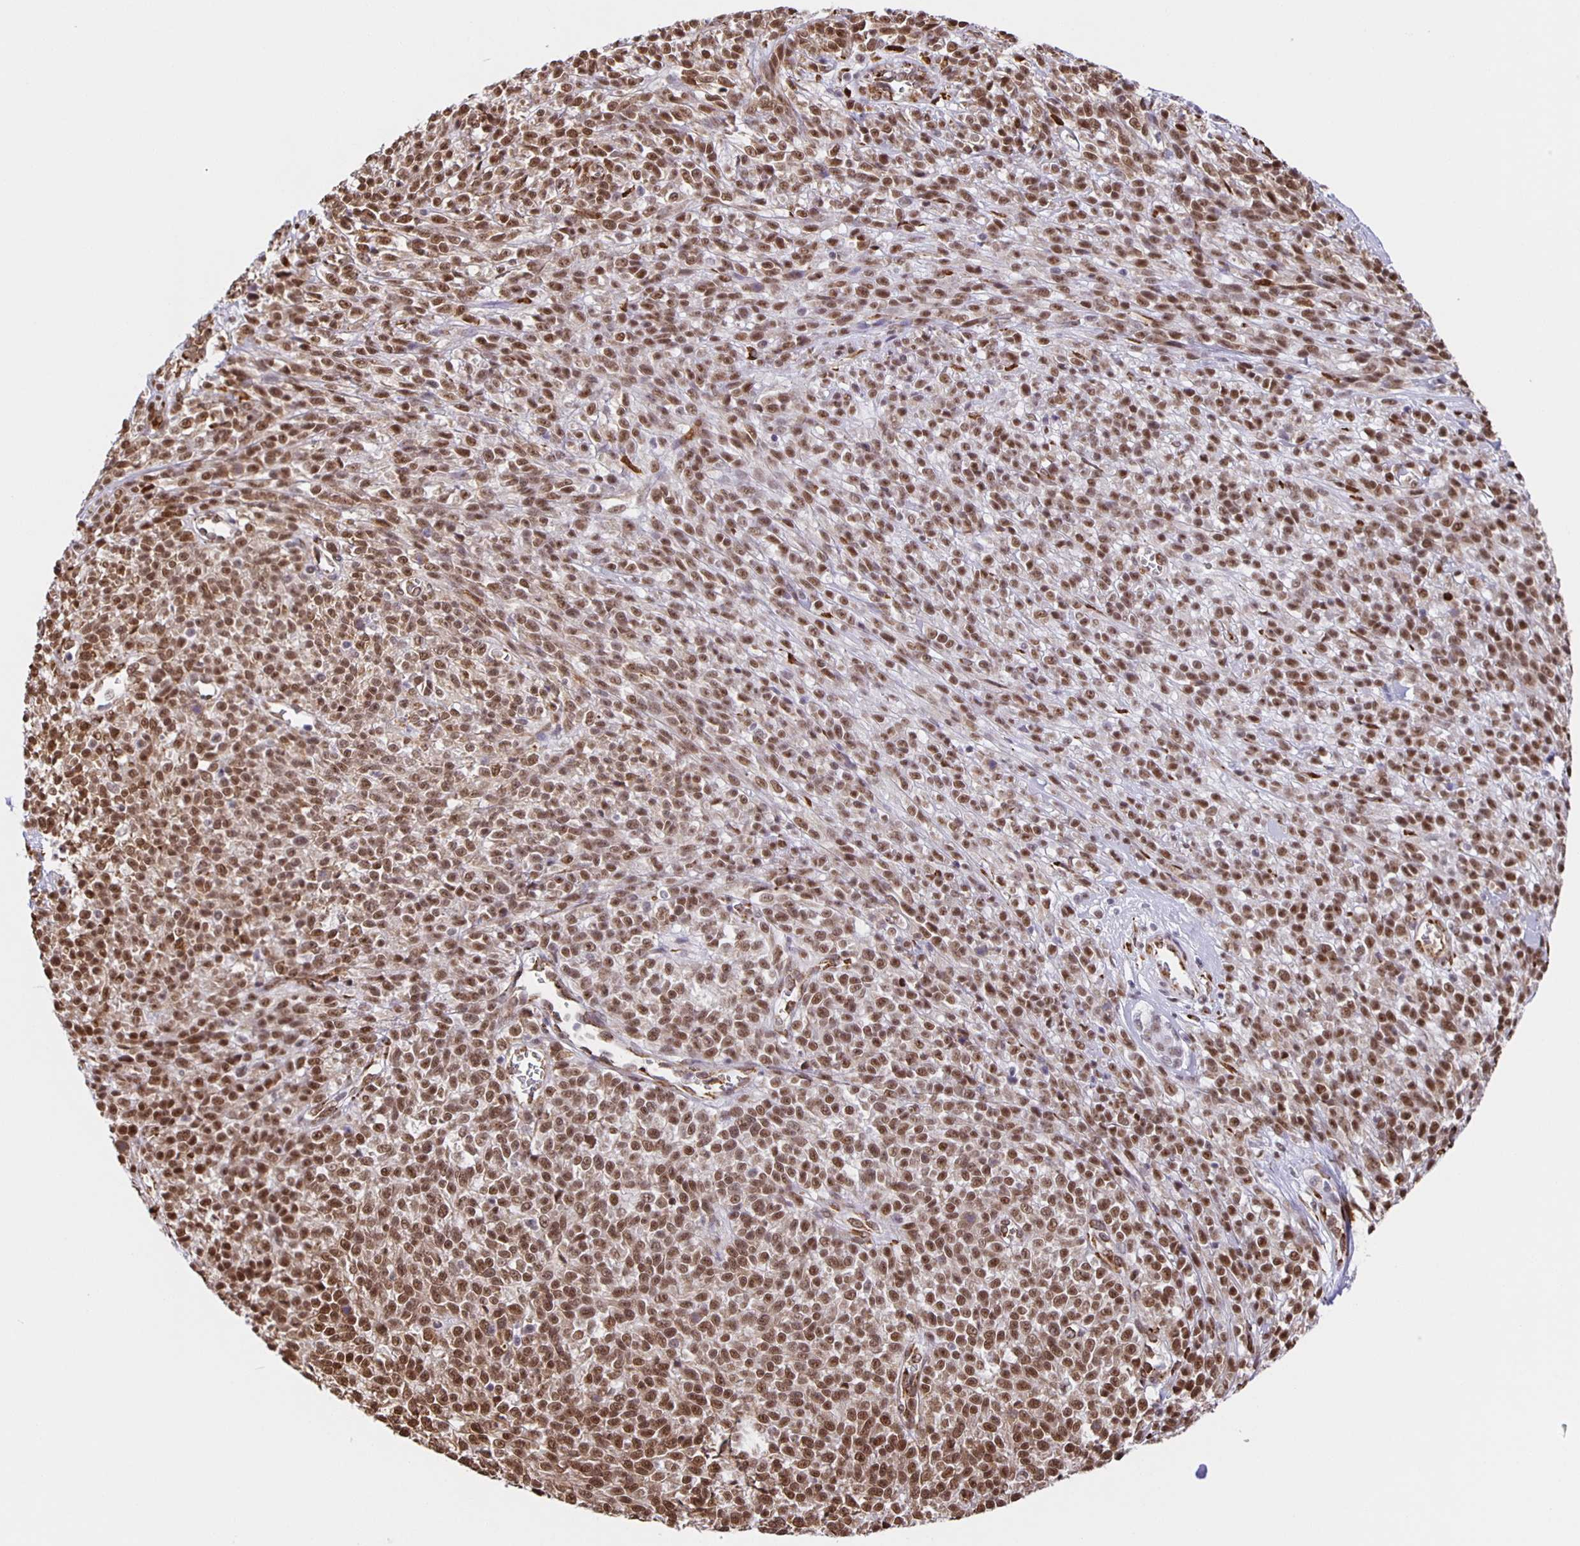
{"staining": {"intensity": "moderate", "quantity": ">75%", "location": "nuclear"}, "tissue": "melanoma", "cell_type": "Tumor cells", "image_type": "cancer", "snomed": [{"axis": "morphology", "description": "Malignant melanoma, NOS"}, {"axis": "topography", "description": "Skin"}, {"axis": "topography", "description": "Skin of trunk"}], "caption": "Melanoma was stained to show a protein in brown. There is medium levels of moderate nuclear expression in about >75% of tumor cells.", "gene": "ZRANB2", "patient": {"sex": "male", "age": 74}}